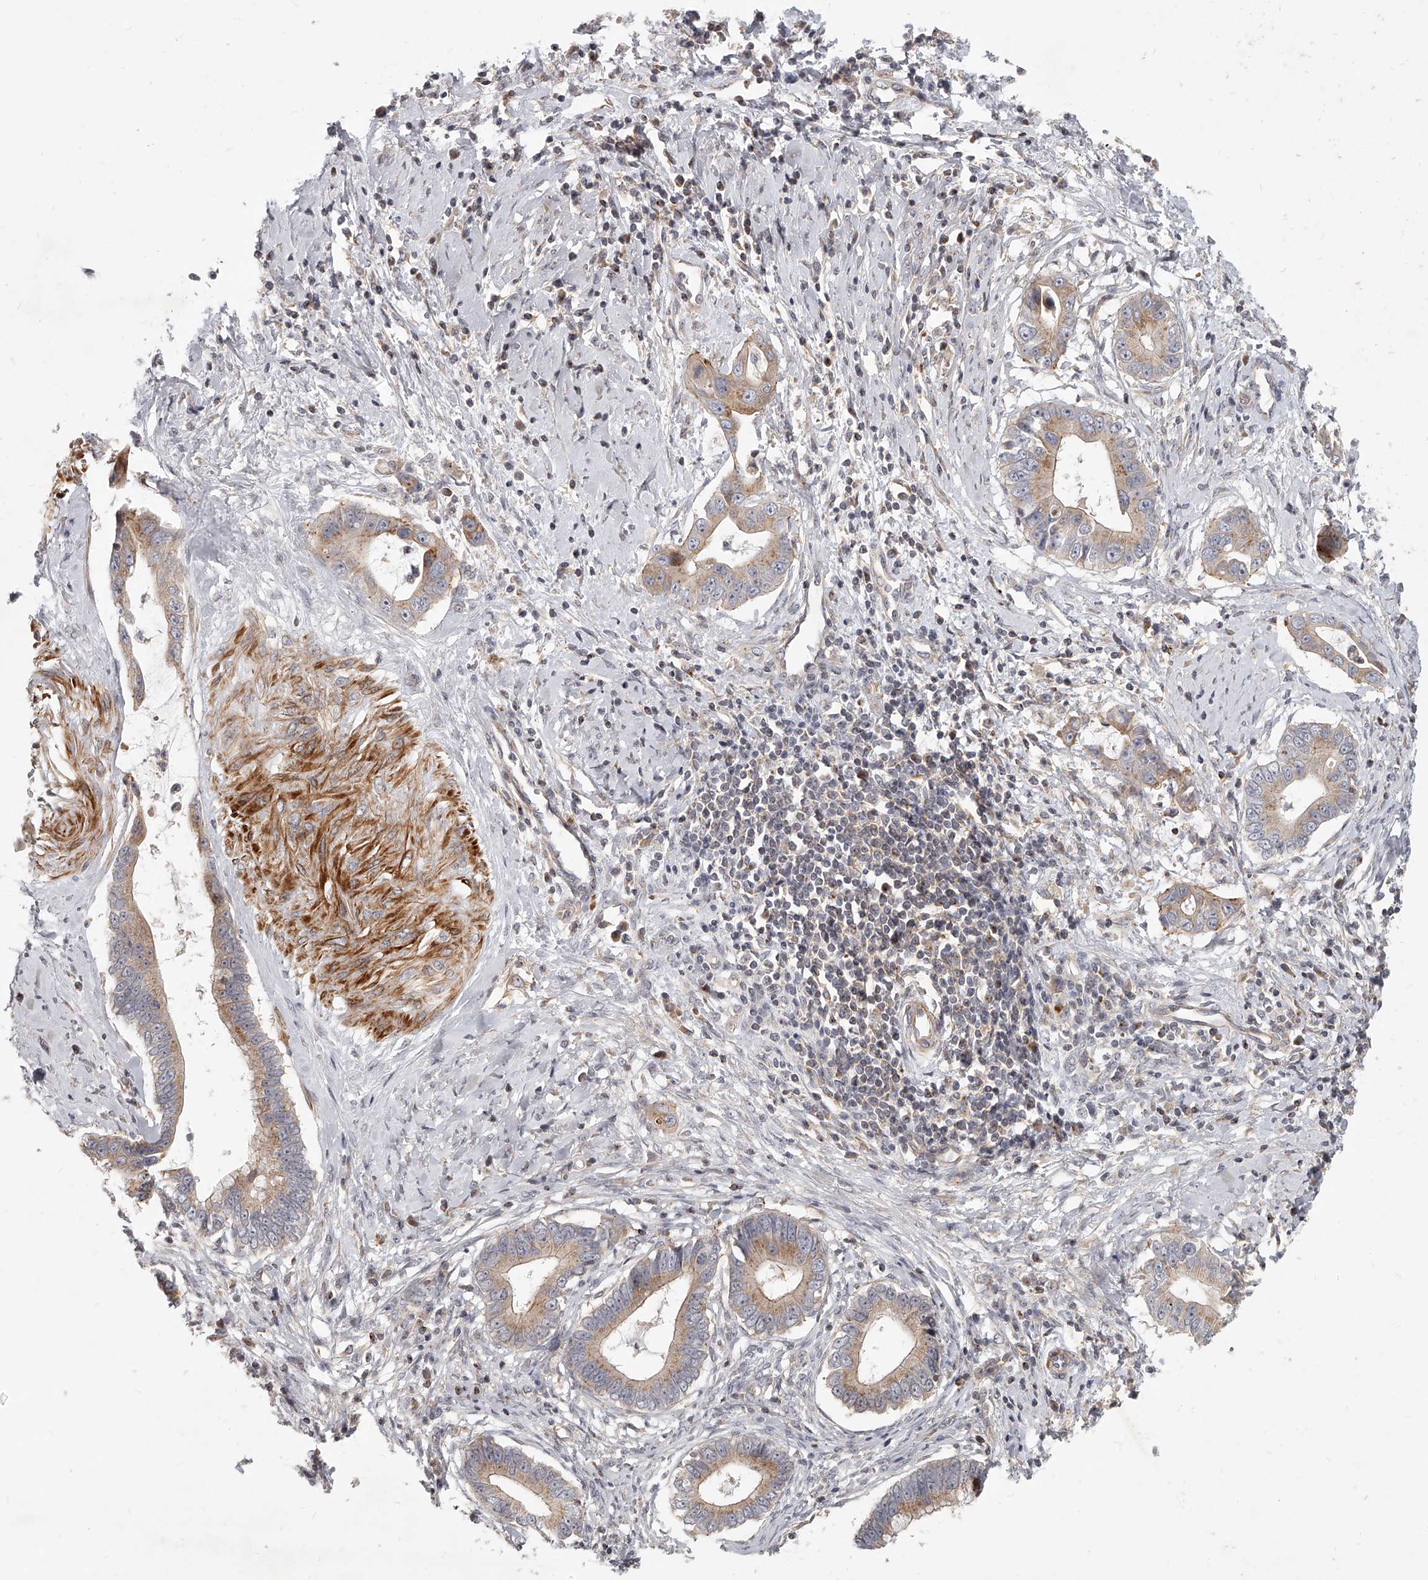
{"staining": {"intensity": "moderate", "quantity": ">75%", "location": "cytoplasmic/membranous"}, "tissue": "cervical cancer", "cell_type": "Tumor cells", "image_type": "cancer", "snomed": [{"axis": "morphology", "description": "Adenocarcinoma, NOS"}, {"axis": "topography", "description": "Cervix"}], "caption": "An IHC histopathology image of tumor tissue is shown. Protein staining in brown highlights moderate cytoplasmic/membranous positivity in cervical adenocarcinoma within tumor cells. Using DAB (brown) and hematoxylin (blue) stains, captured at high magnification using brightfield microscopy.", "gene": "SLC37A1", "patient": {"sex": "female", "age": 44}}